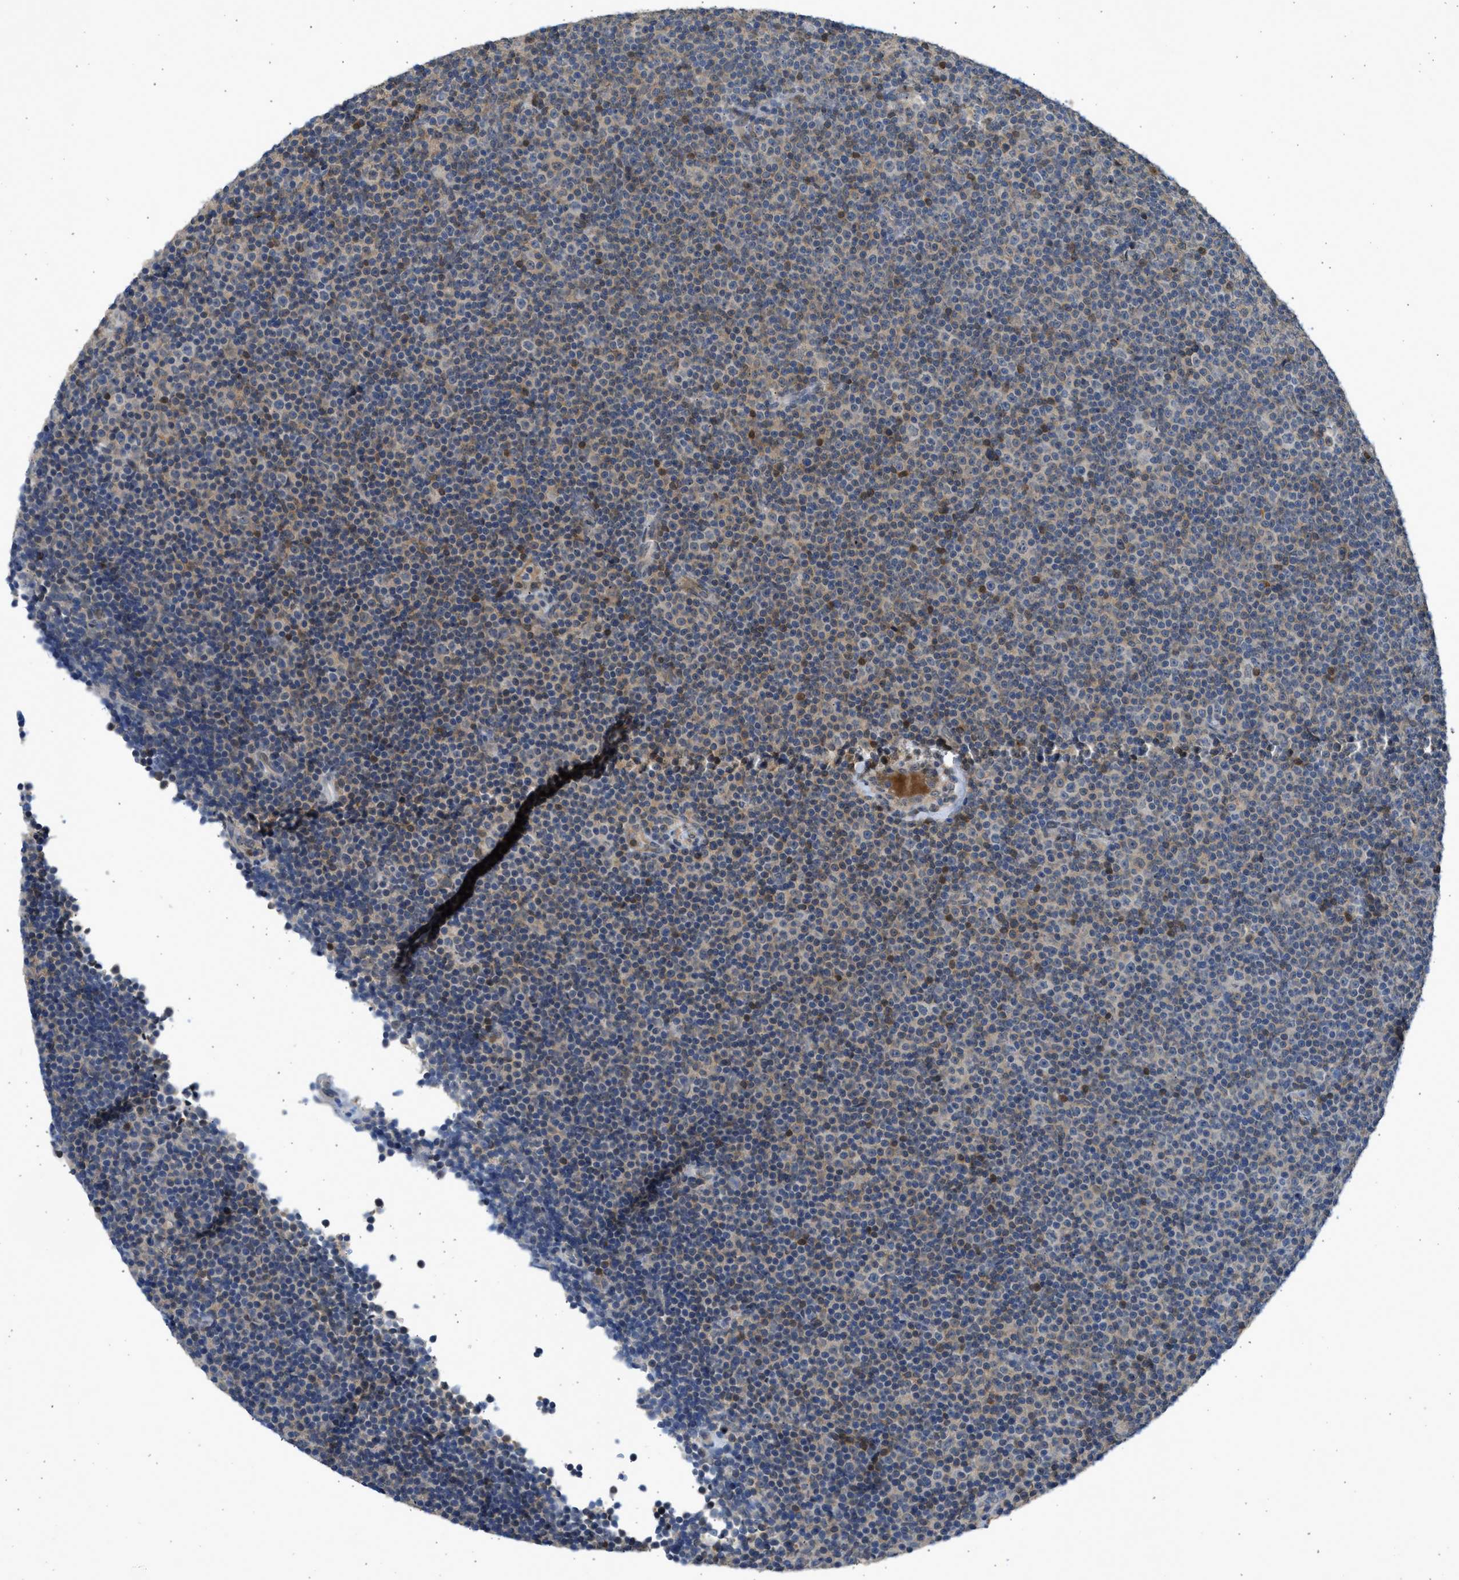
{"staining": {"intensity": "weak", "quantity": "<25%", "location": "cytoplasmic/membranous"}, "tissue": "lymphoma", "cell_type": "Tumor cells", "image_type": "cancer", "snomed": [{"axis": "morphology", "description": "Malignant lymphoma, non-Hodgkin's type, Low grade"}, {"axis": "topography", "description": "Lymph node"}], "caption": "This is an immunohistochemistry micrograph of human lymphoma. There is no positivity in tumor cells.", "gene": "MAPK7", "patient": {"sex": "female", "age": 67}}